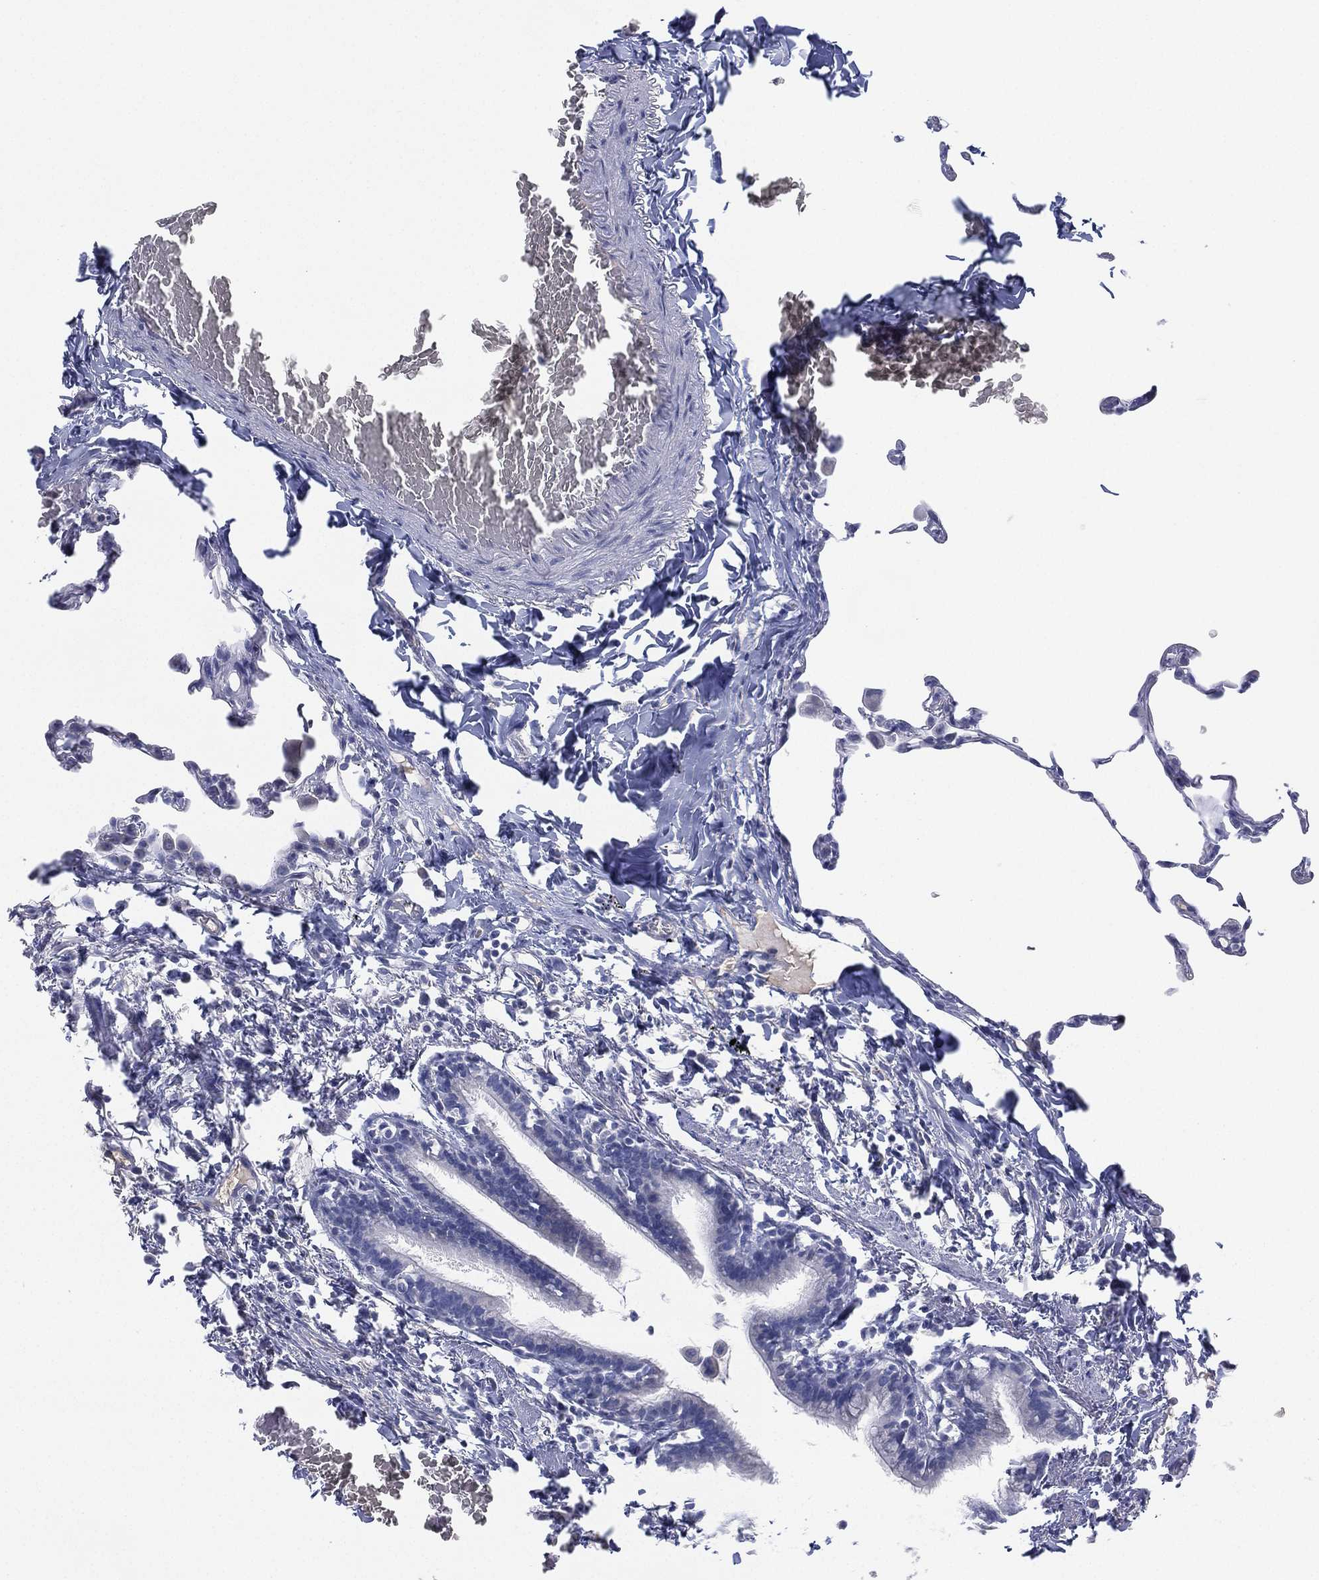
{"staining": {"intensity": "negative", "quantity": "none", "location": "none"}, "tissue": "lung", "cell_type": "Alveolar cells", "image_type": "normal", "snomed": [{"axis": "morphology", "description": "Normal tissue, NOS"}, {"axis": "topography", "description": "Lung"}], "caption": "Photomicrograph shows no protein staining in alveolar cells of normal lung.", "gene": "CYP2D6", "patient": {"sex": "female", "age": 57}}